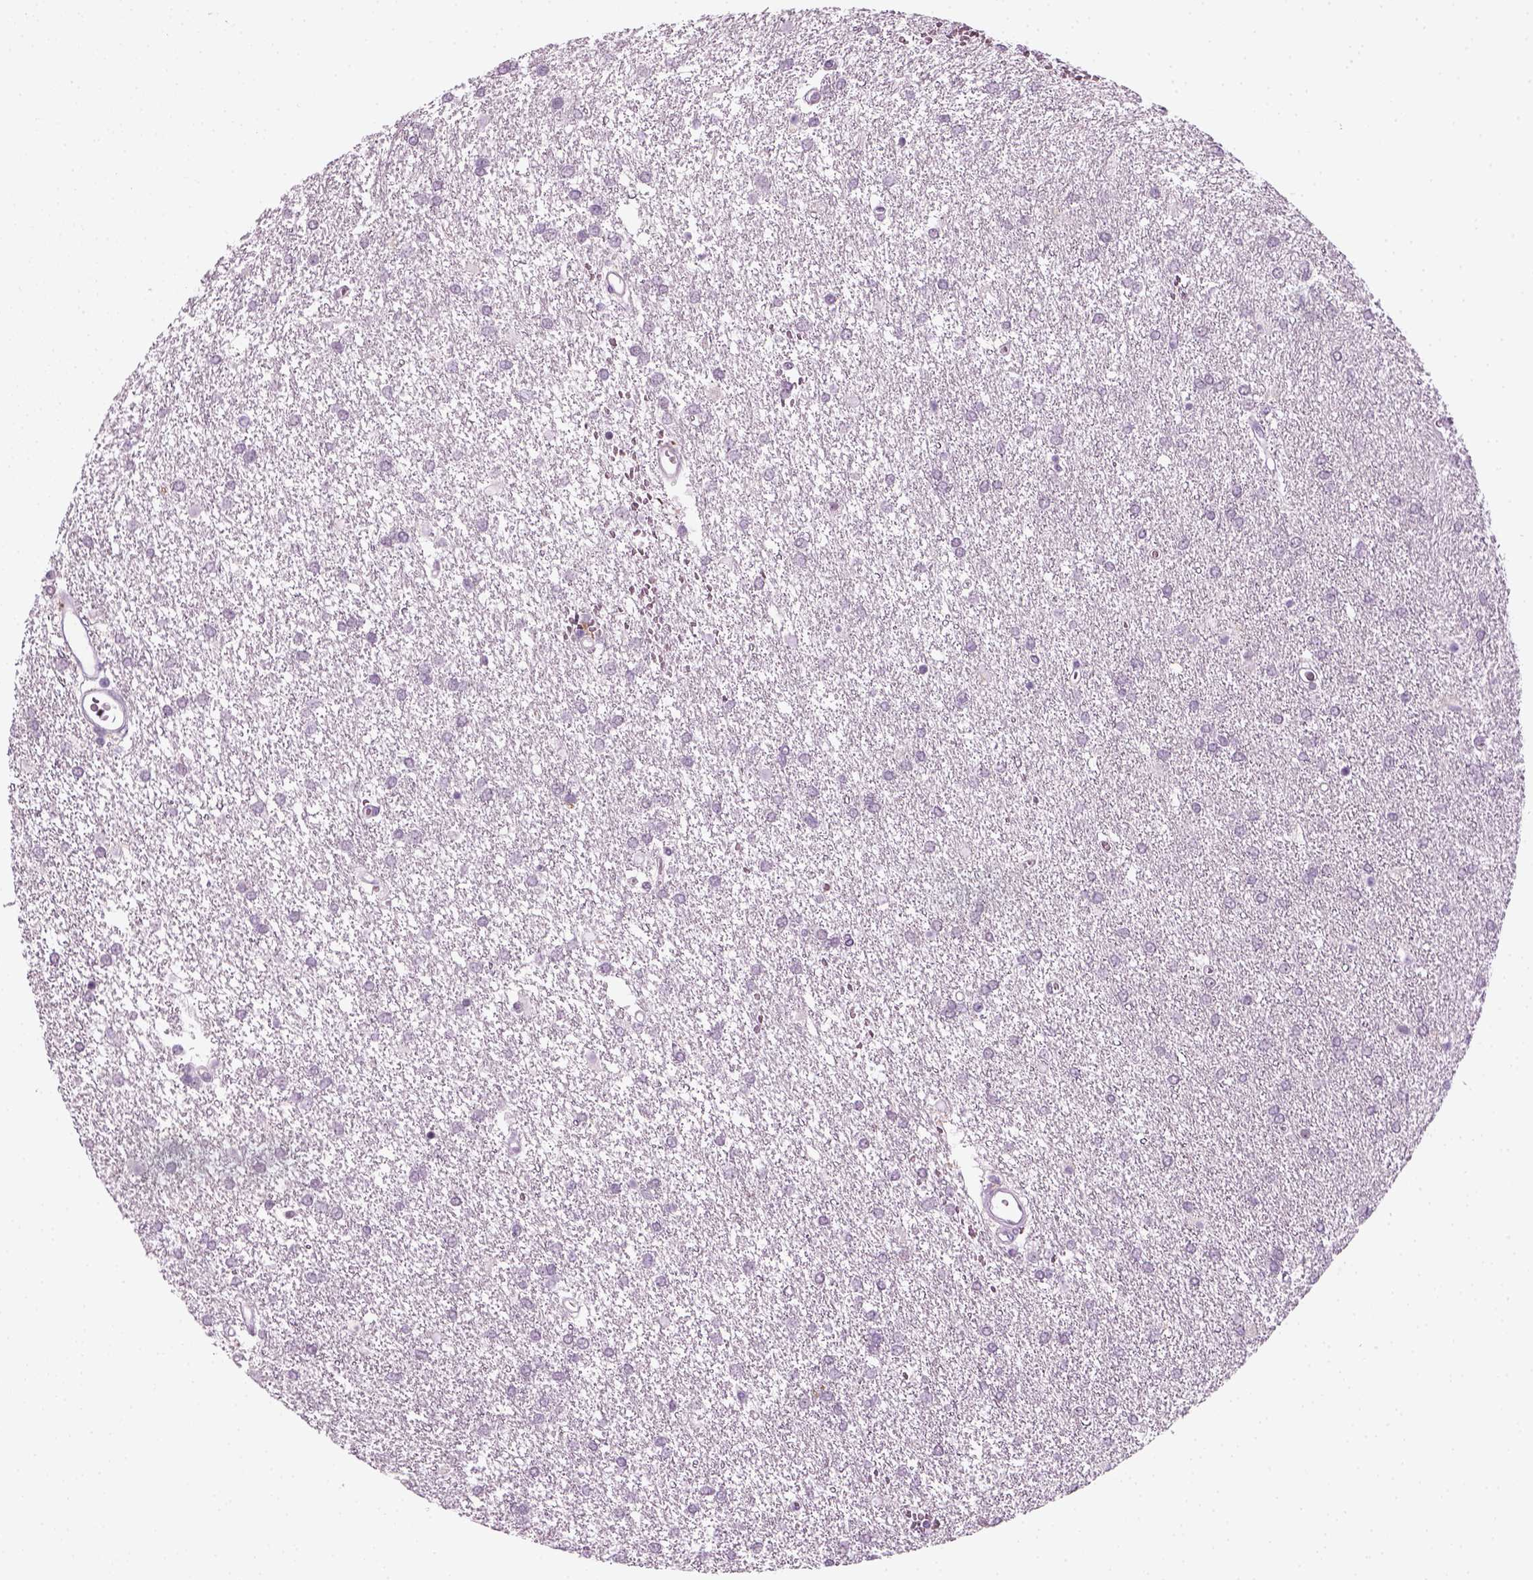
{"staining": {"intensity": "negative", "quantity": "none", "location": "none"}, "tissue": "glioma", "cell_type": "Tumor cells", "image_type": "cancer", "snomed": [{"axis": "morphology", "description": "Glioma, malignant, High grade"}, {"axis": "topography", "description": "Brain"}], "caption": "DAB immunohistochemical staining of human malignant glioma (high-grade) displays no significant staining in tumor cells.", "gene": "KRT75", "patient": {"sex": "female", "age": 61}}